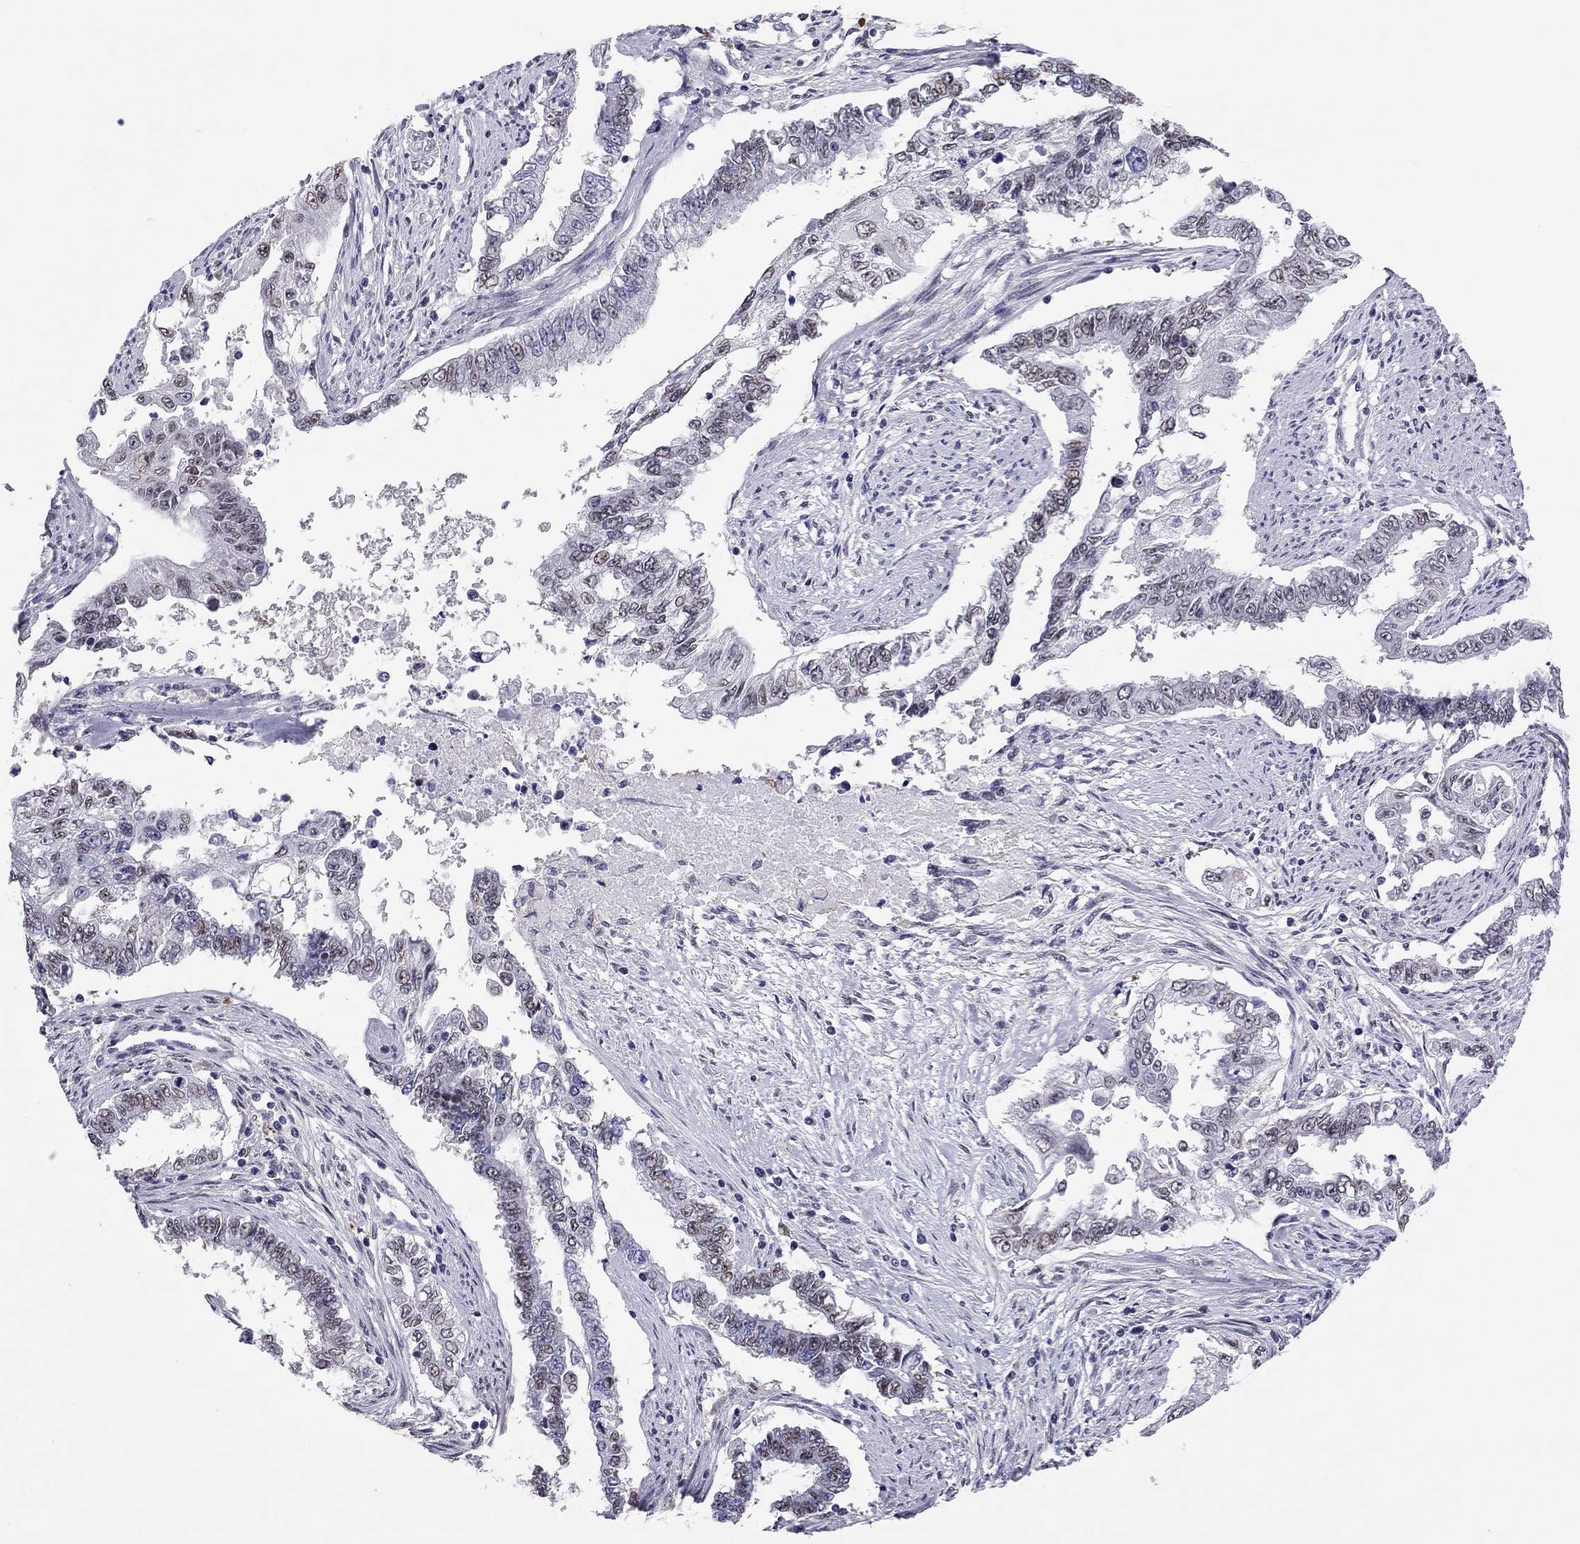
{"staining": {"intensity": "weak", "quantity": "<25%", "location": "nuclear"}, "tissue": "endometrial cancer", "cell_type": "Tumor cells", "image_type": "cancer", "snomed": [{"axis": "morphology", "description": "Adenocarcinoma, NOS"}, {"axis": "topography", "description": "Uterus"}], "caption": "A high-resolution image shows immunohistochemistry staining of endometrial cancer, which displays no significant expression in tumor cells. The staining is performed using DAB brown chromogen with nuclei counter-stained in using hematoxylin.", "gene": "DOT1L", "patient": {"sex": "female", "age": 59}}